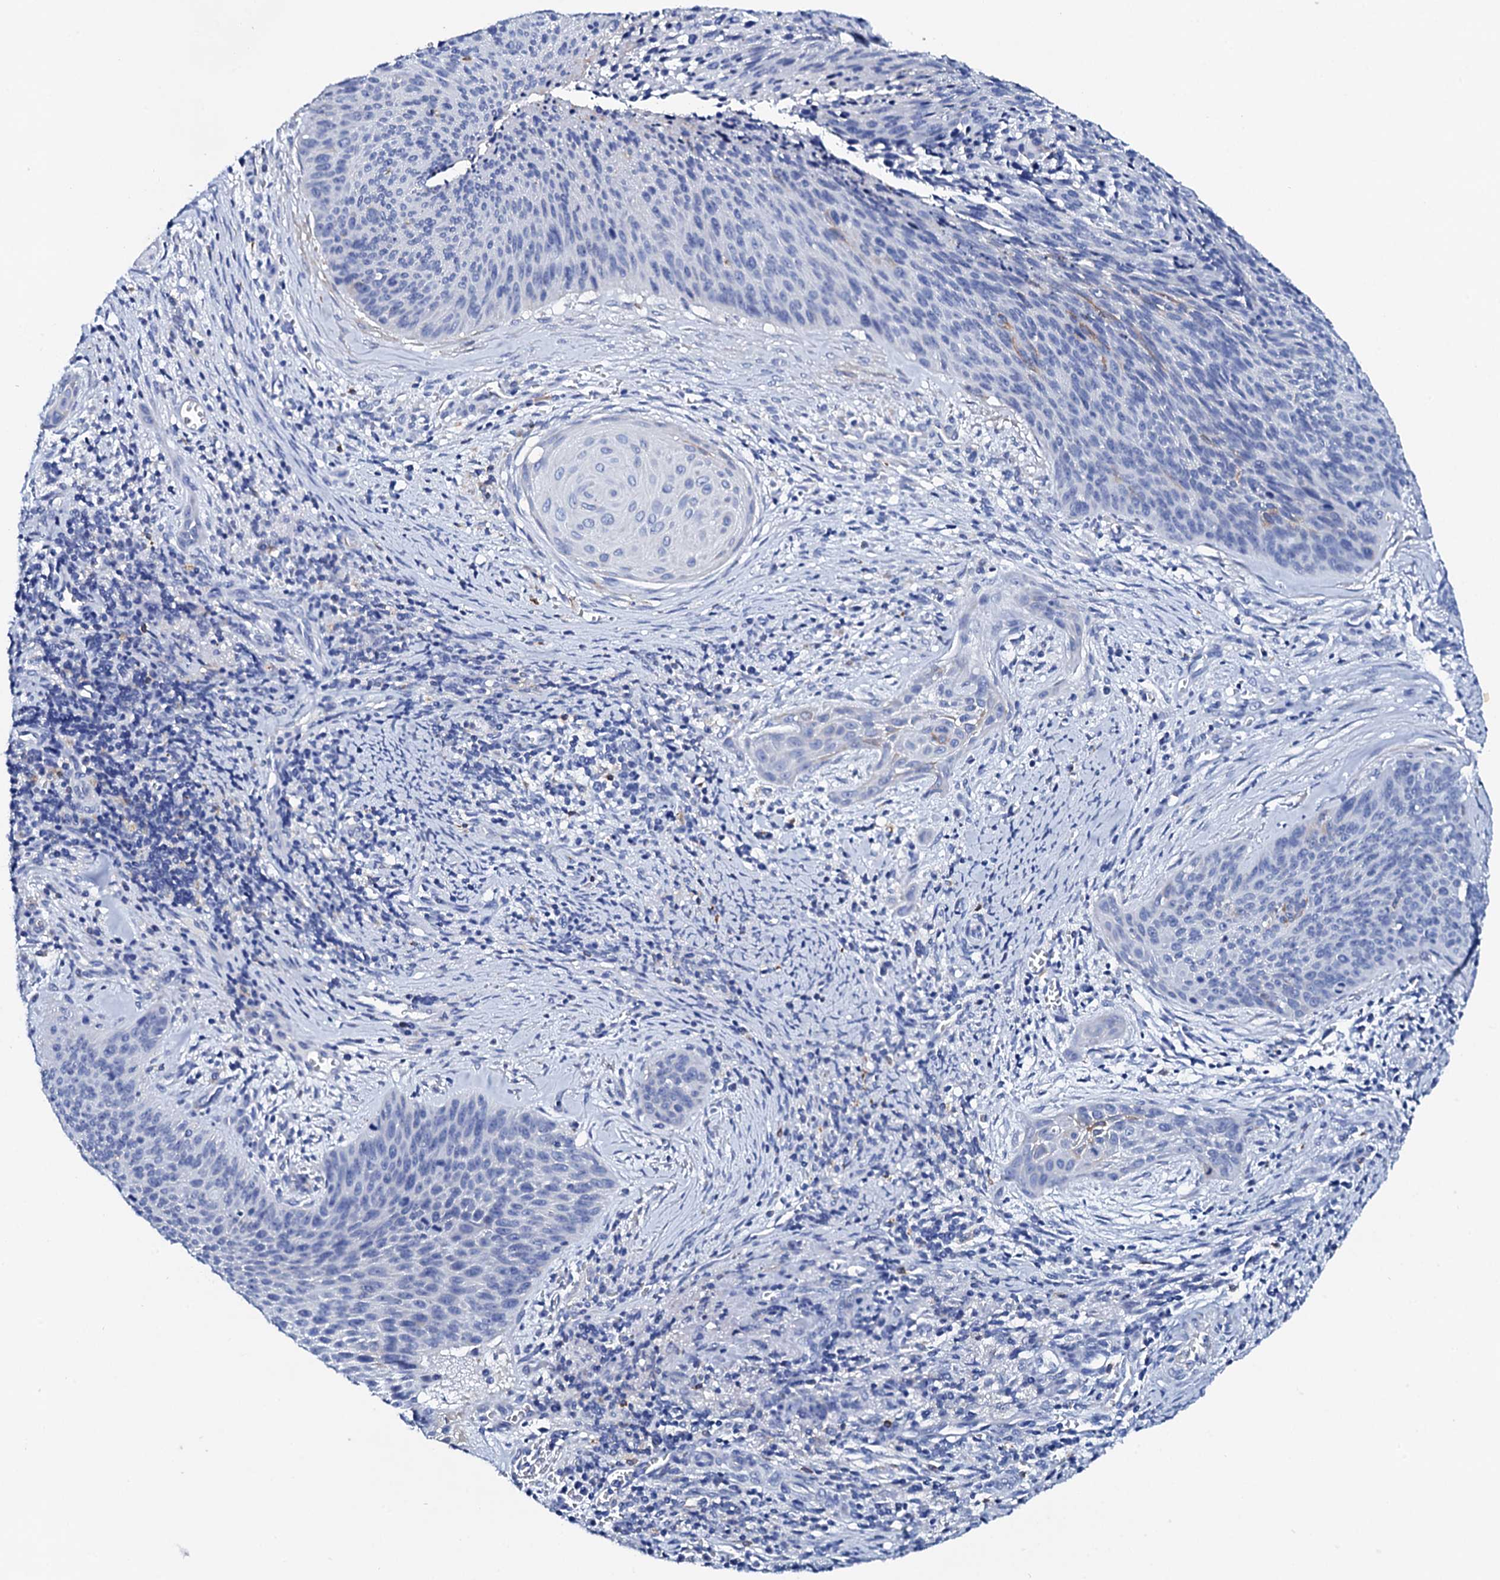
{"staining": {"intensity": "negative", "quantity": "none", "location": "none"}, "tissue": "cervical cancer", "cell_type": "Tumor cells", "image_type": "cancer", "snomed": [{"axis": "morphology", "description": "Squamous cell carcinoma, NOS"}, {"axis": "topography", "description": "Cervix"}], "caption": "Tumor cells are negative for brown protein staining in squamous cell carcinoma (cervical). (DAB (3,3'-diaminobenzidine) immunohistochemistry with hematoxylin counter stain).", "gene": "GLB1L3", "patient": {"sex": "female", "age": 55}}